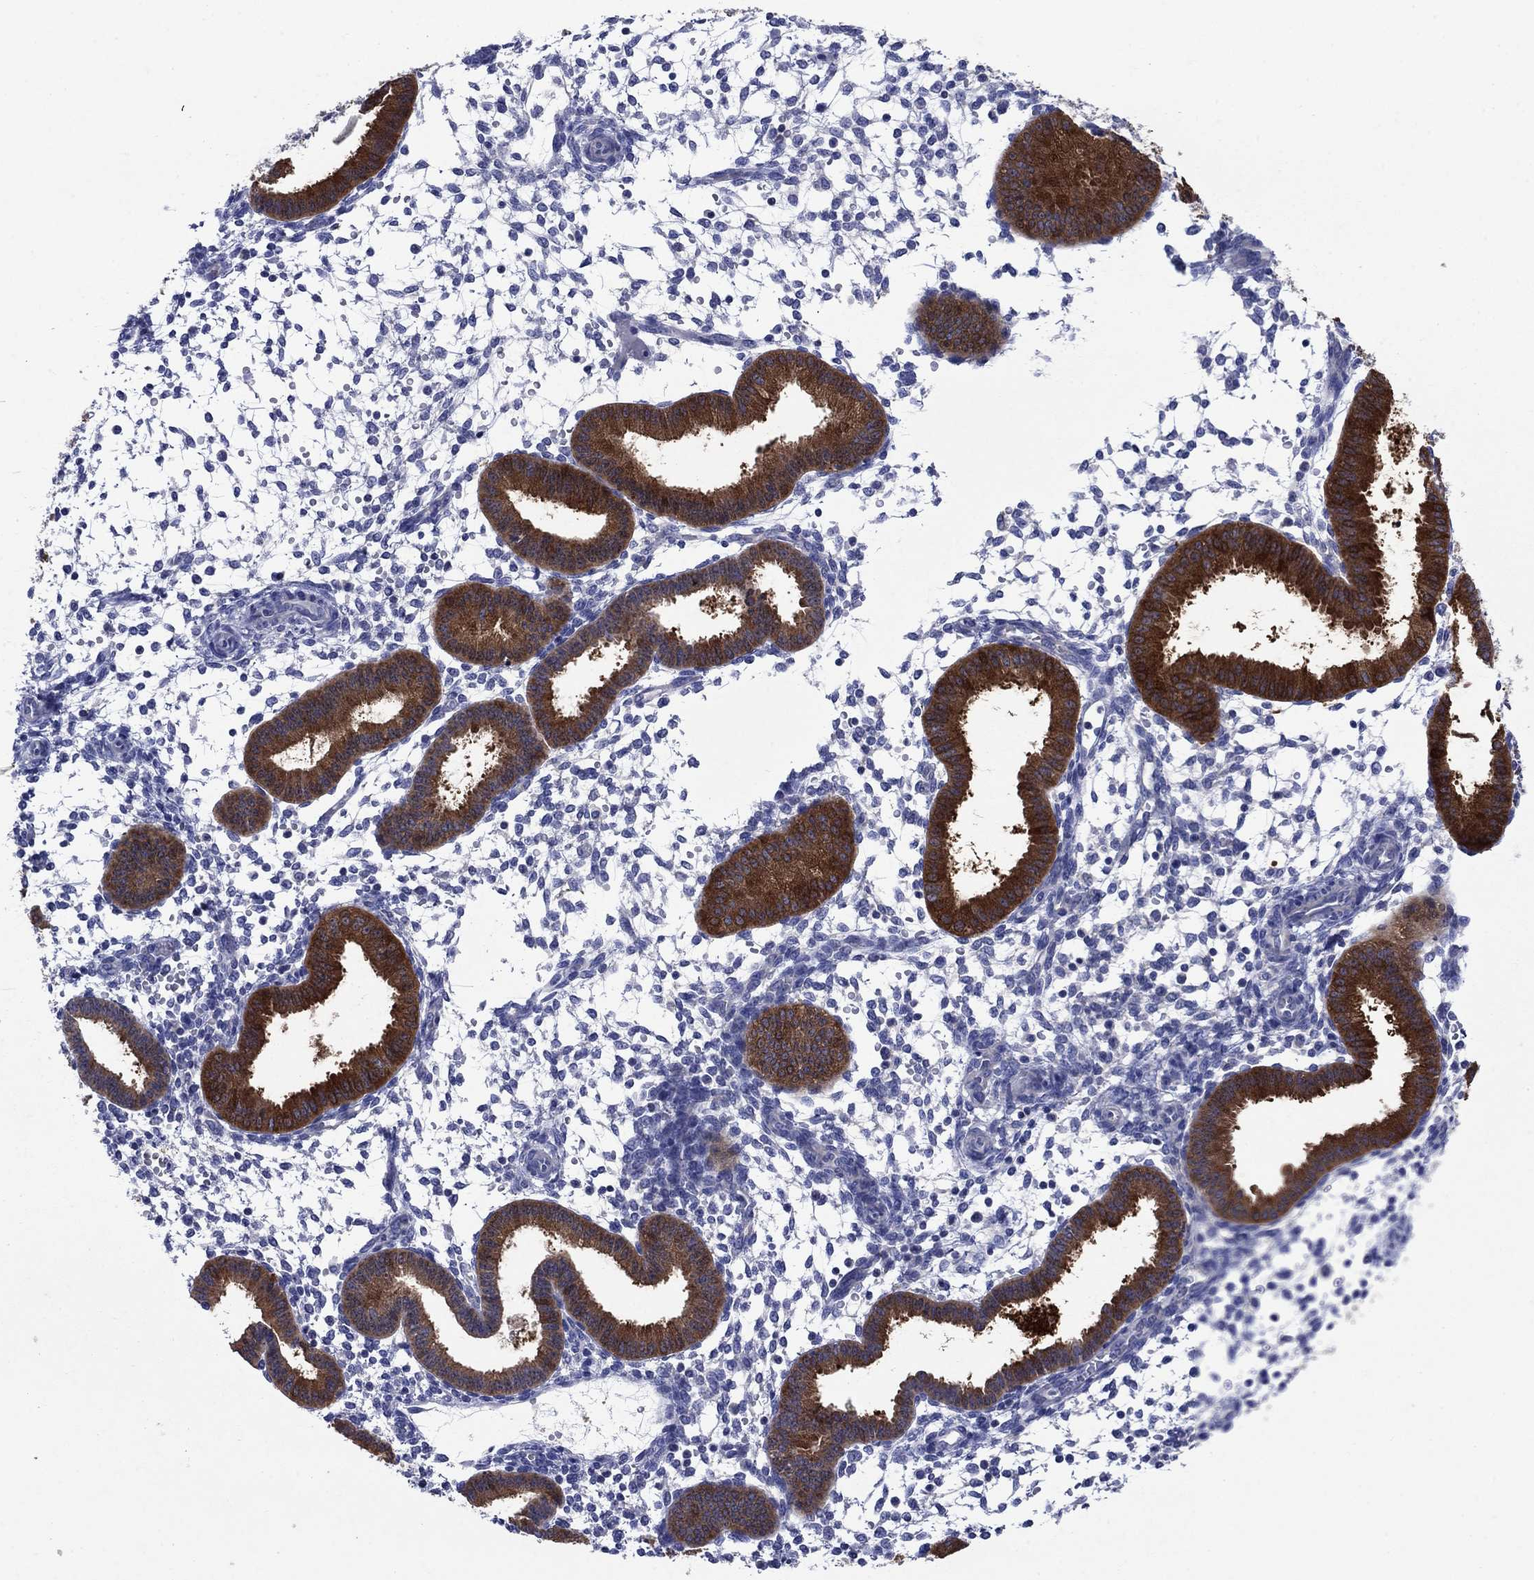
{"staining": {"intensity": "negative", "quantity": "none", "location": "none"}, "tissue": "endometrium", "cell_type": "Cells in endometrial stroma", "image_type": "normal", "snomed": [{"axis": "morphology", "description": "Normal tissue, NOS"}, {"axis": "topography", "description": "Endometrium"}], "caption": "DAB immunohistochemical staining of unremarkable human endometrium displays no significant positivity in cells in endometrial stroma.", "gene": "SULT2B1", "patient": {"sex": "female", "age": 43}}